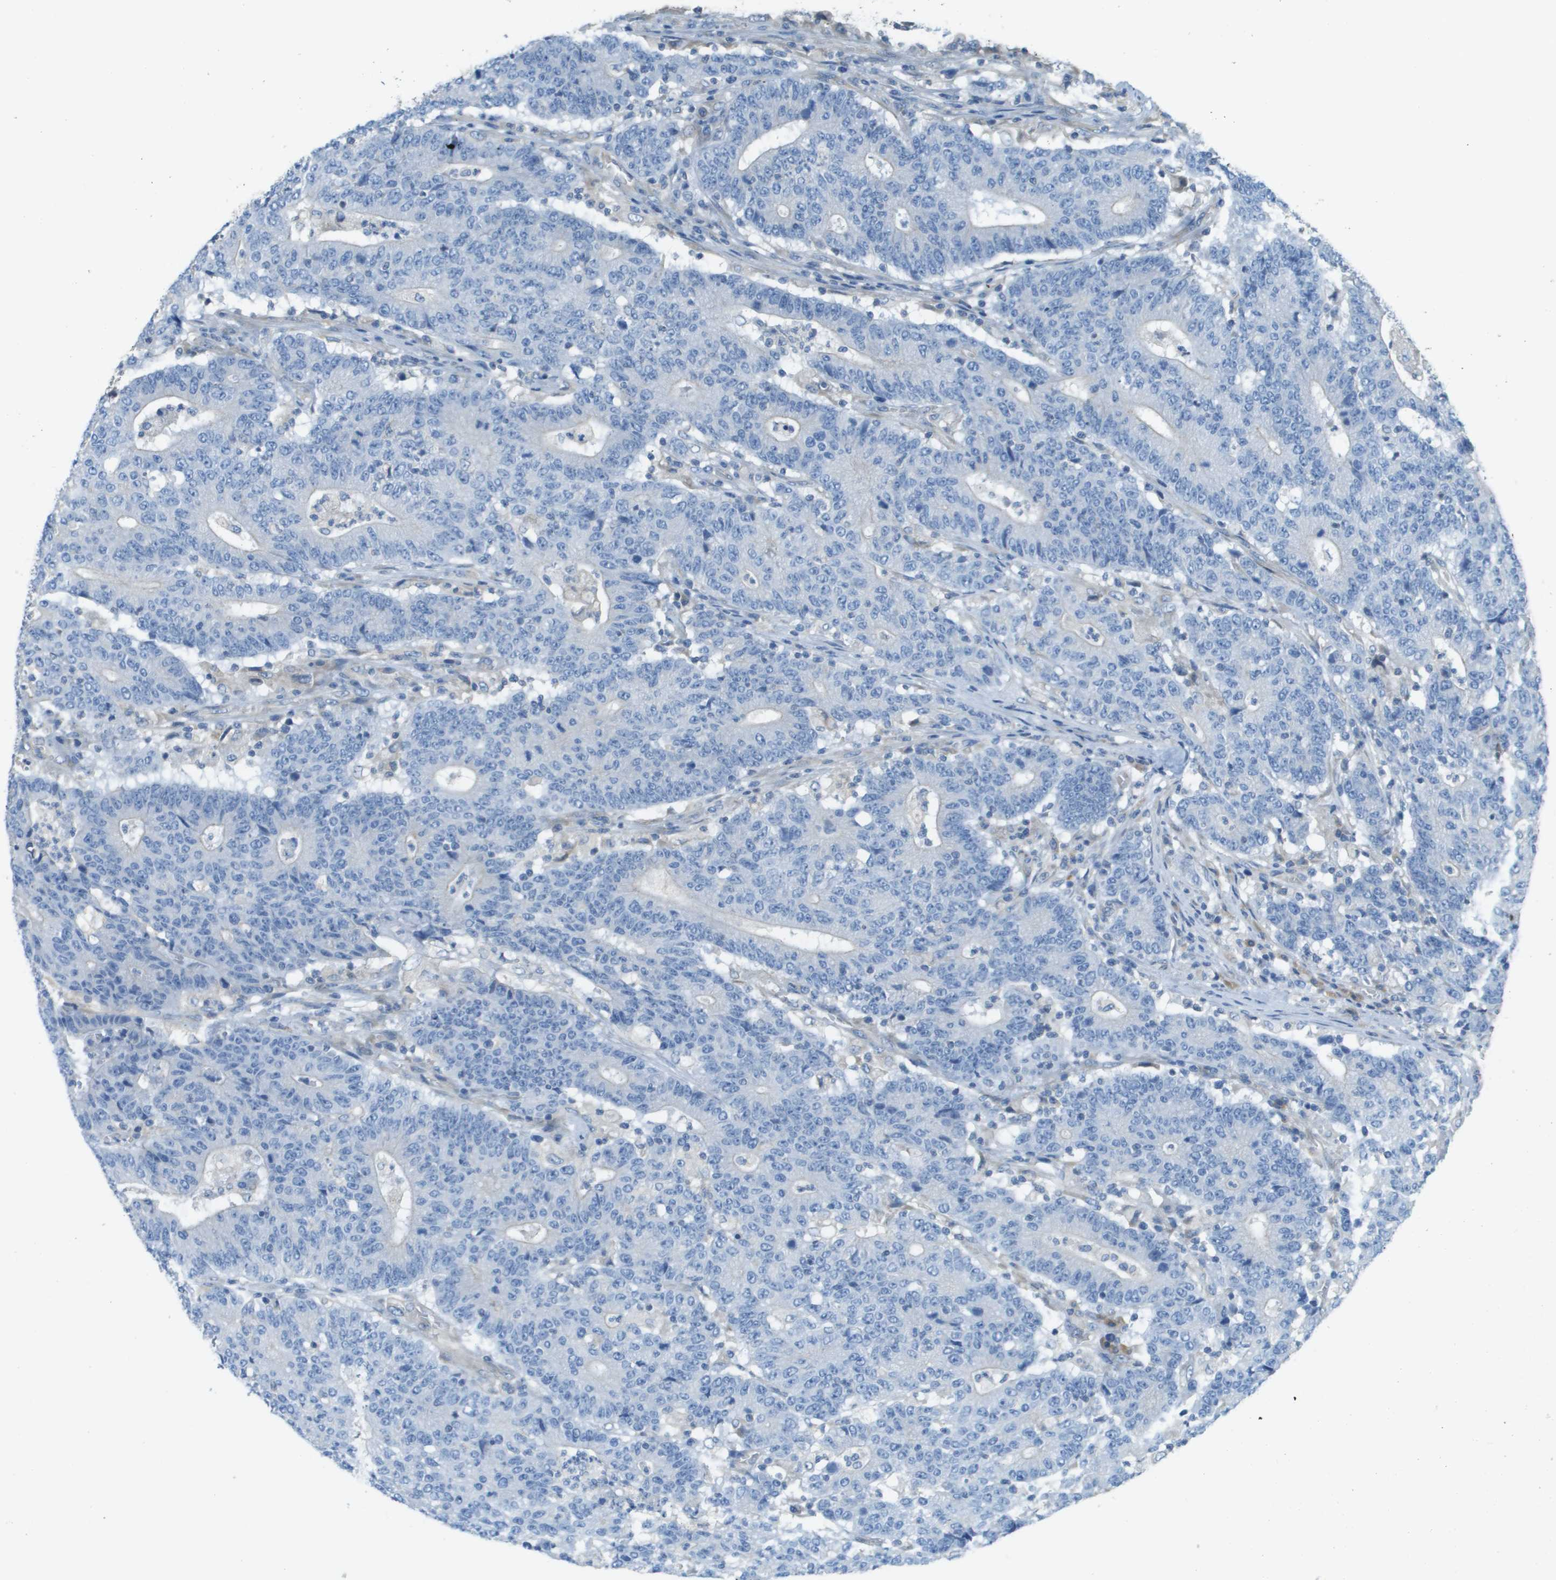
{"staining": {"intensity": "negative", "quantity": "none", "location": "none"}, "tissue": "colorectal cancer", "cell_type": "Tumor cells", "image_type": "cancer", "snomed": [{"axis": "morphology", "description": "Normal tissue, NOS"}, {"axis": "morphology", "description": "Adenocarcinoma, NOS"}, {"axis": "topography", "description": "Colon"}], "caption": "Immunohistochemistry (IHC) photomicrograph of human colorectal cancer (adenocarcinoma) stained for a protein (brown), which displays no expression in tumor cells. The staining was performed using DAB (3,3'-diaminobenzidine) to visualize the protein expression in brown, while the nuclei were stained in blue with hematoxylin (Magnification: 20x).", "gene": "DNAJB11", "patient": {"sex": "female", "age": 75}}